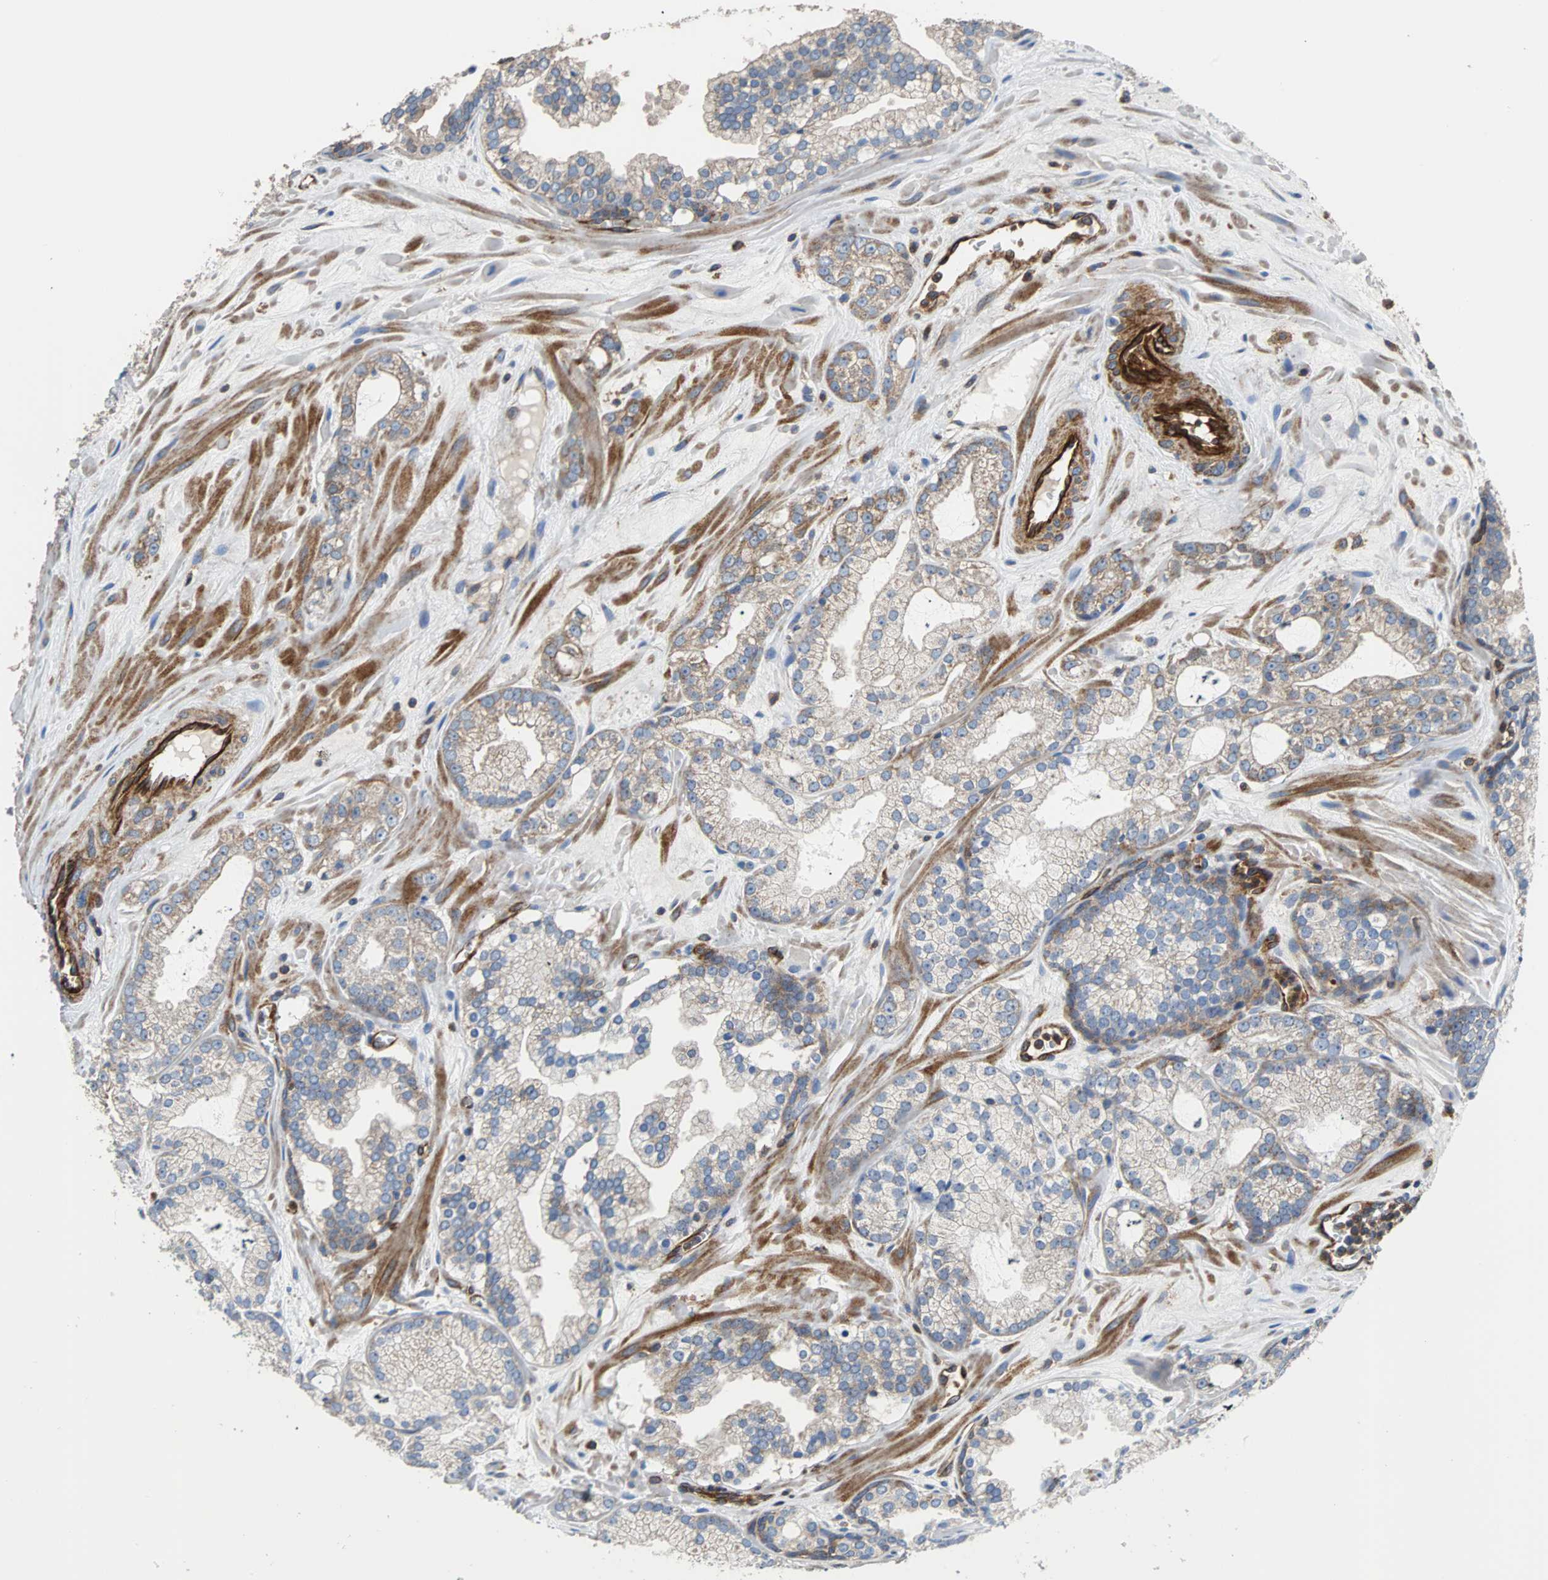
{"staining": {"intensity": "weak", "quantity": ">75%", "location": "cytoplasmic/membranous"}, "tissue": "prostate cancer", "cell_type": "Tumor cells", "image_type": "cancer", "snomed": [{"axis": "morphology", "description": "Adenocarcinoma, Low grade"}, {"axis": "topography", "description": "Prostate"}], "caption": "A brown stain highlights weak cytoplasmic/membranous staining of a protein in prostate cancer tumor cells.", "gene": "PLCG2", "patient": {"sex": "male", "age": 57}}